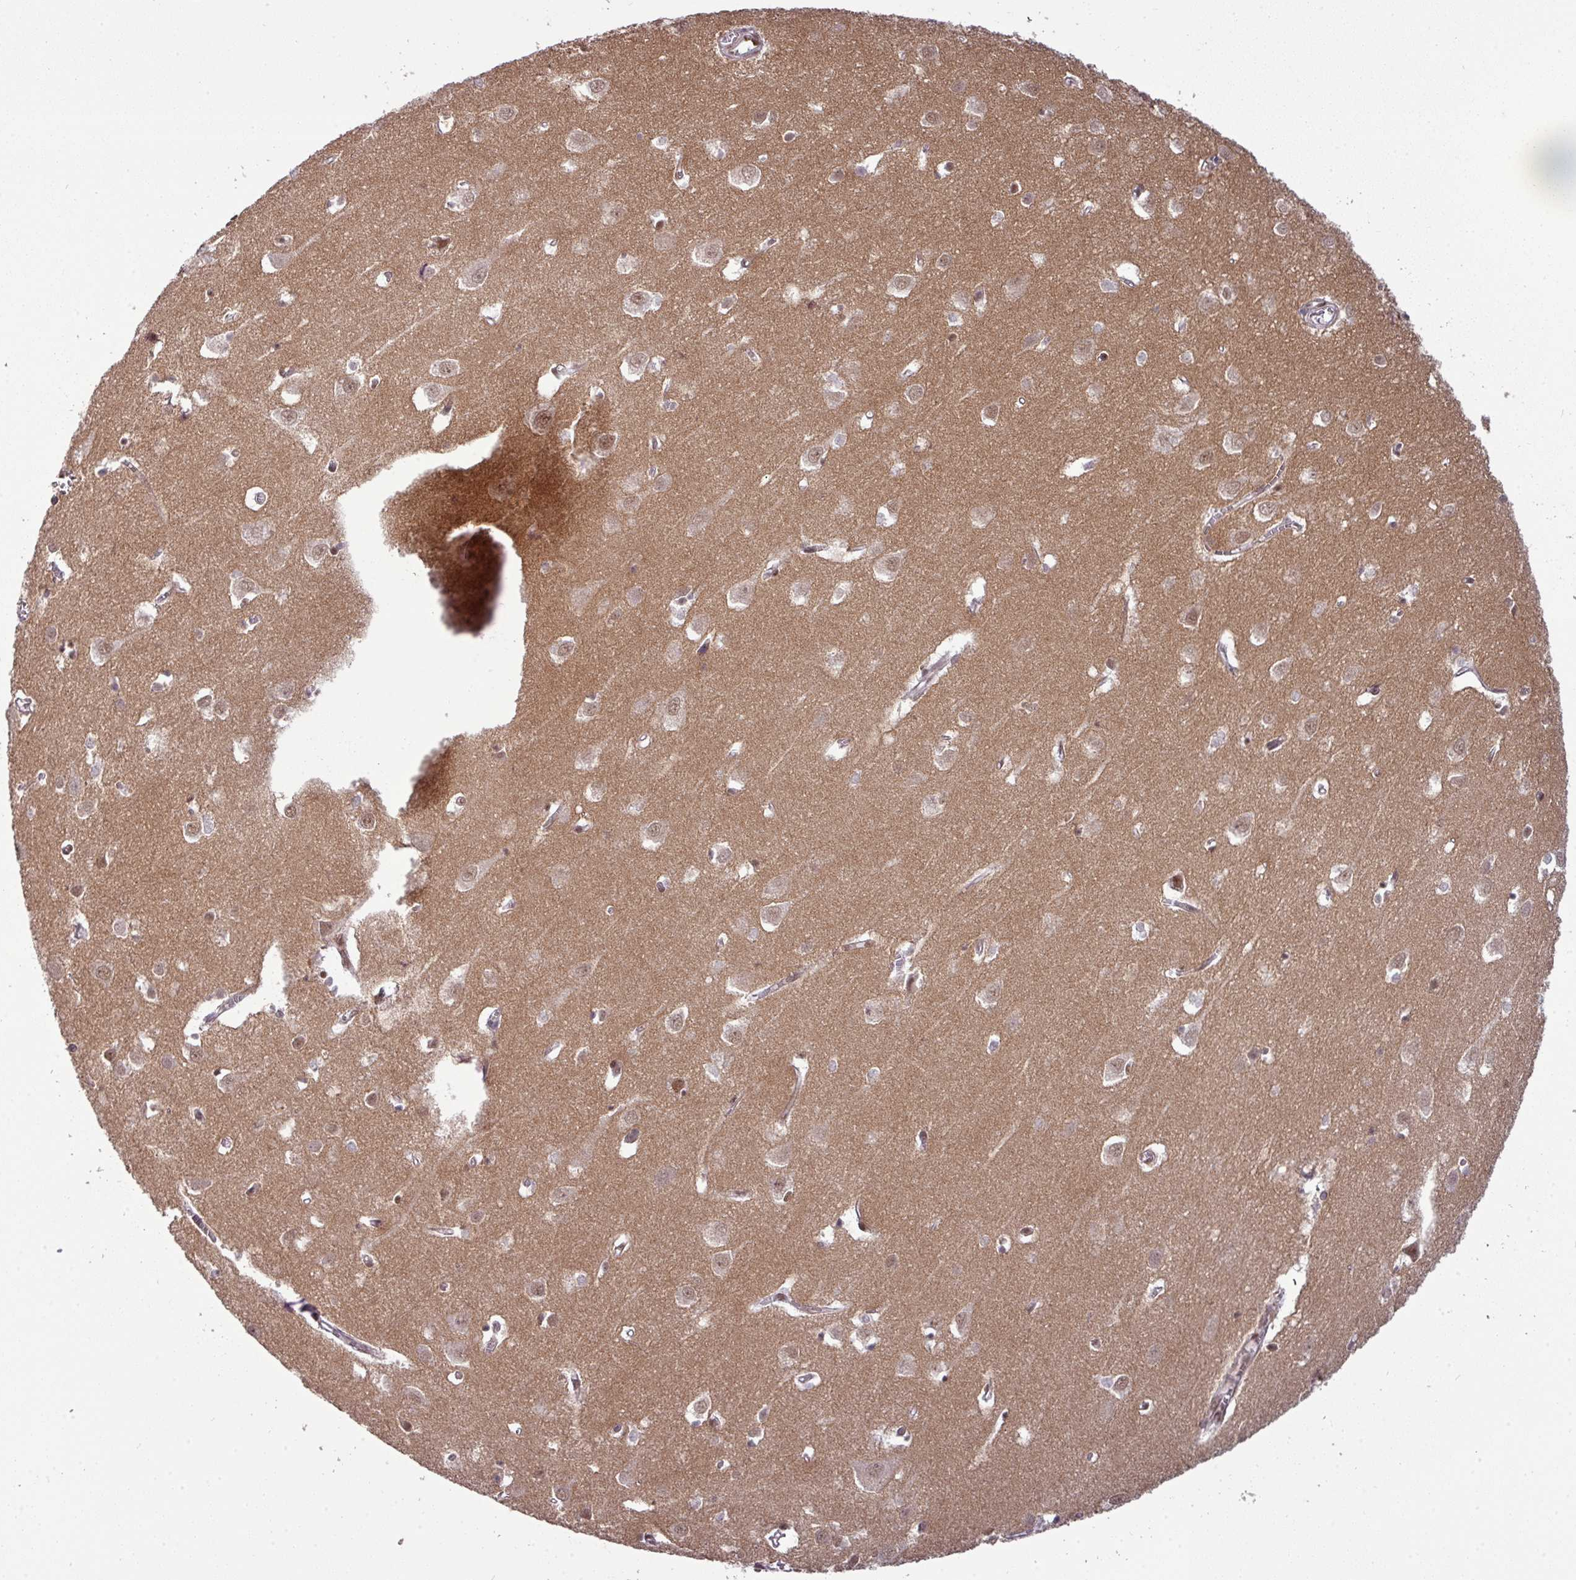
{"staining": {"intensity": "weak", "quantity": "25%-75%", "location": "nuclear"}, "tissue": "cerebral cortex", "cell_type": "Endothelial cells", "image_type": "normal", "snomed": [{"axis": "morphology", "description": "Normal tissue, NOS"}, {"axis": "topography", "description": "Cerebral cortex"}], "caption": "DAB (3,3'-diaminobenzidine) immunohistochemical staining of unremarkable cerebral cortex demonstrates weak nuclear protein expression in approximately 25%-75% of endothelial cells. (Stains: DAB in brown, nuclei in blue, Microscopy: brightfield microscopy at high magnification).", "gene": "CIC", "patient": {"sex": "male", "age": 70}}